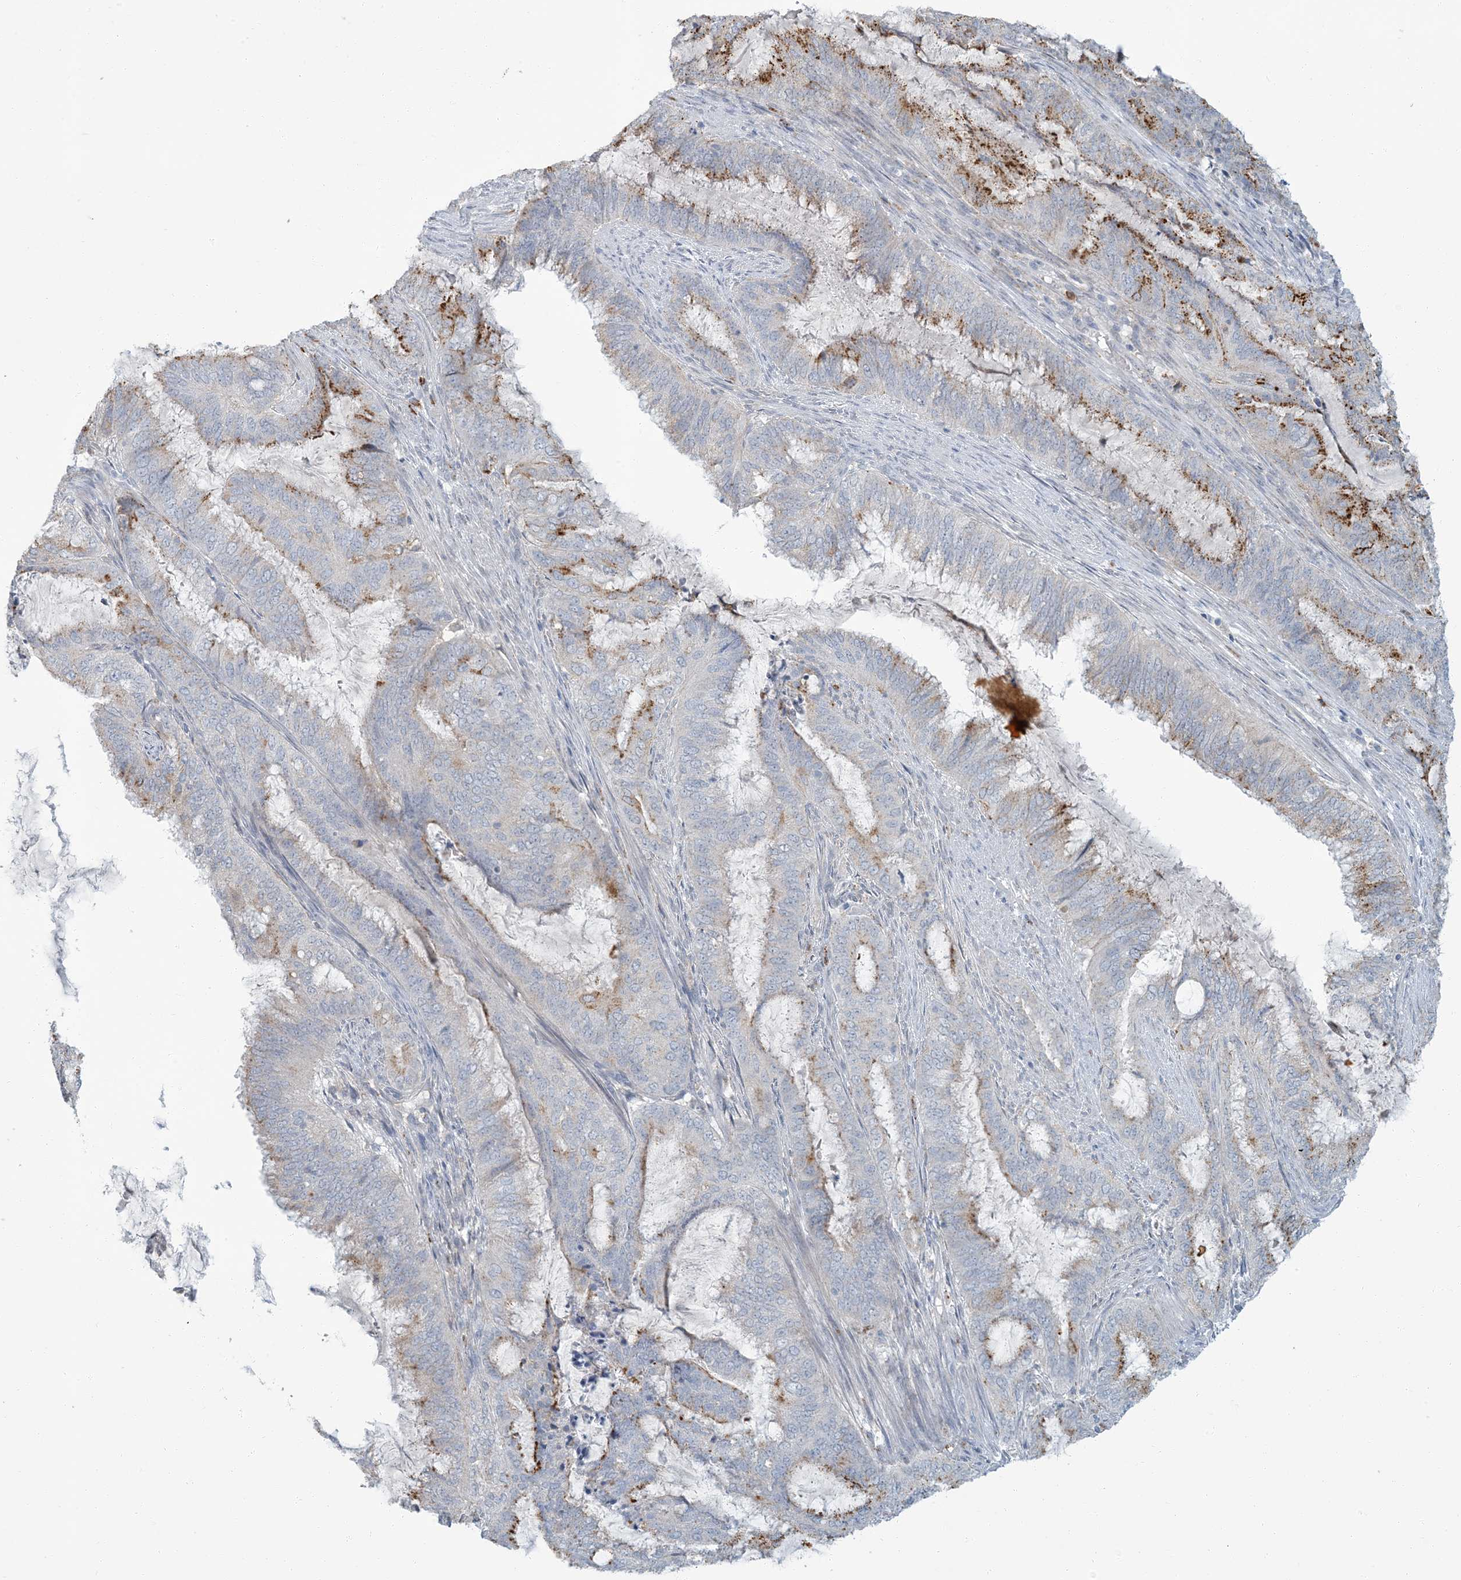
{"staining": {"intensity": "strong", "quantity": "<25%", "location": "cytoplasmic/membranous"}, "tissue": "endometrial cancer", "cell_type": "Tumor cells", "image_type": "cancer", "snomed": [{"axis": "morphology", "description": "Adenocarcinoma, NOS"}, {"axis": "topography", "description": "Endometrium"}], "caption": "DAB (3,3'-diaminobenzidine) immunohistochemical staining of human endometrial adenocarcinoma reveals strong cytoplasmic/membranous protein positivity in about <25% of tumor cells. The staining is performed using DAB (3,3'-diaminobenzidine) brown chromogen to label protein expression. The nuclei are counter-stained blue using hematoxylin.", "gene": "EPHA4", "patient": {"sex": "female", "age": 51}}